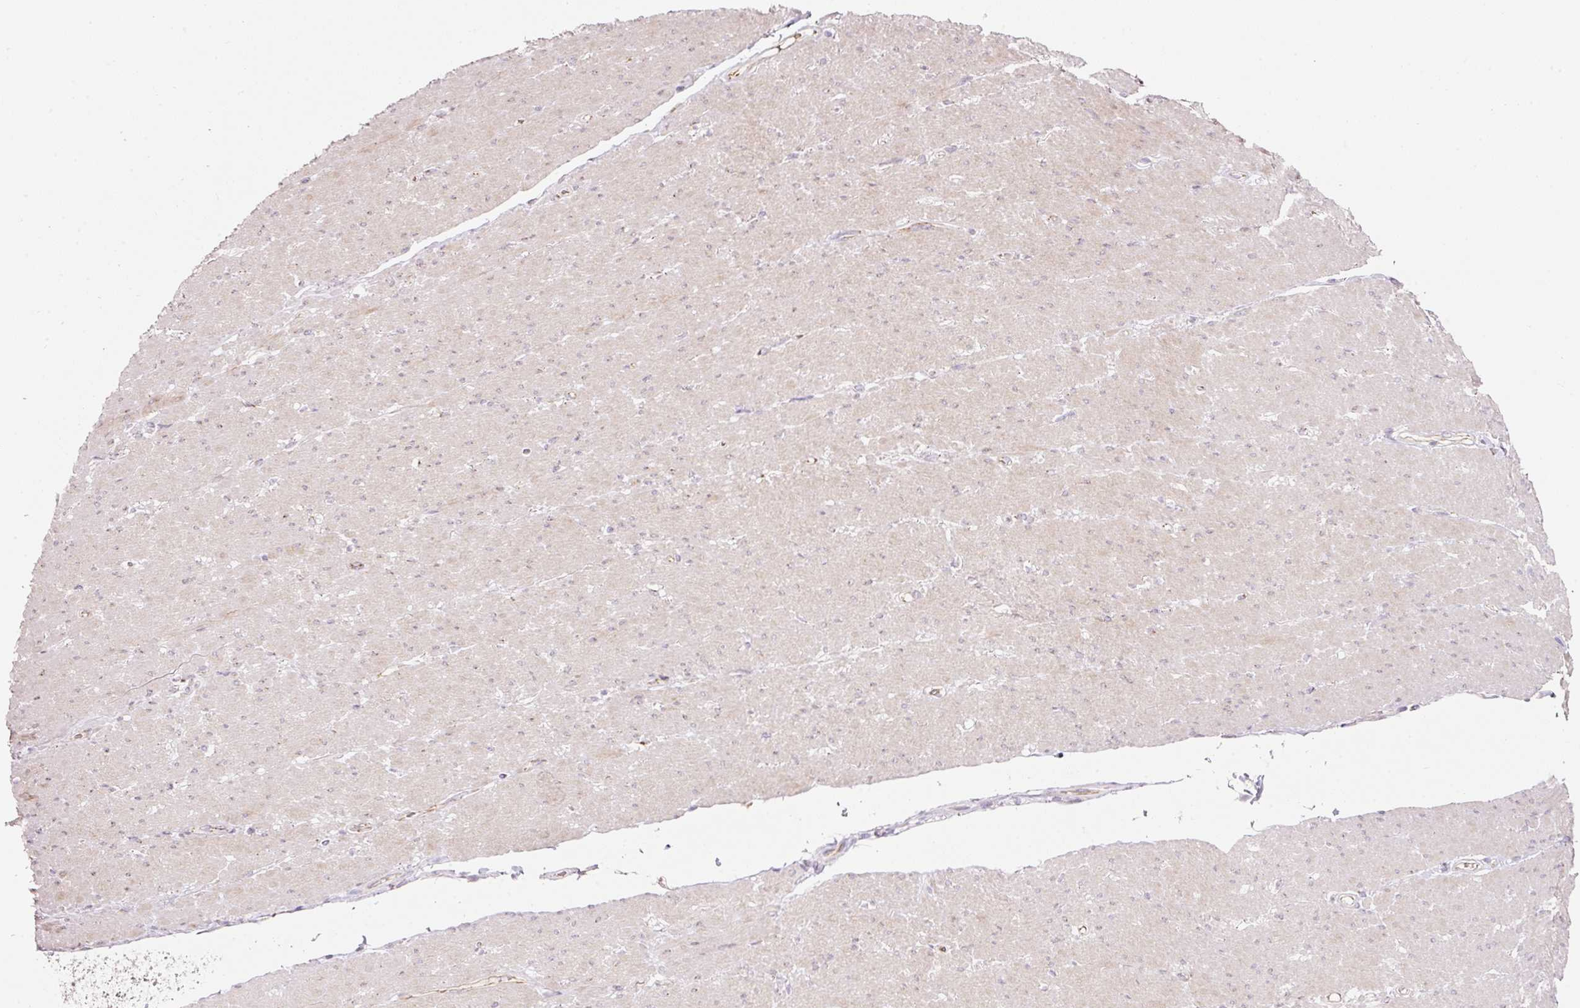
{"staining": {"intensity": "weak", "quantity": "25%-75%", "location": "cytoplasmic/membranous"}, "tissue": "smooth muscle", "cell_type": "Smooth muscle cells", "image_type": "normal", "snomed": [{"axis": "morphology", "description": "Normal tissue, NOS"}, {"axis": "topography", "description": "Smooth muscle"}, {"axis": "topography", "description": "Rectum"}], "caption": "Smooth muscle cells demonstrate low levels of weak cytoplasmic/membranous expression in about 25%-75% of cells in unremarkable smooth muscle. The staining is performed using DAB brown chromogen to label protein expression. The nuclei are counter-stained blue using hematoxylin.", "gene": "NBPF11", "patient": {"sex": "male", "age": 53}}